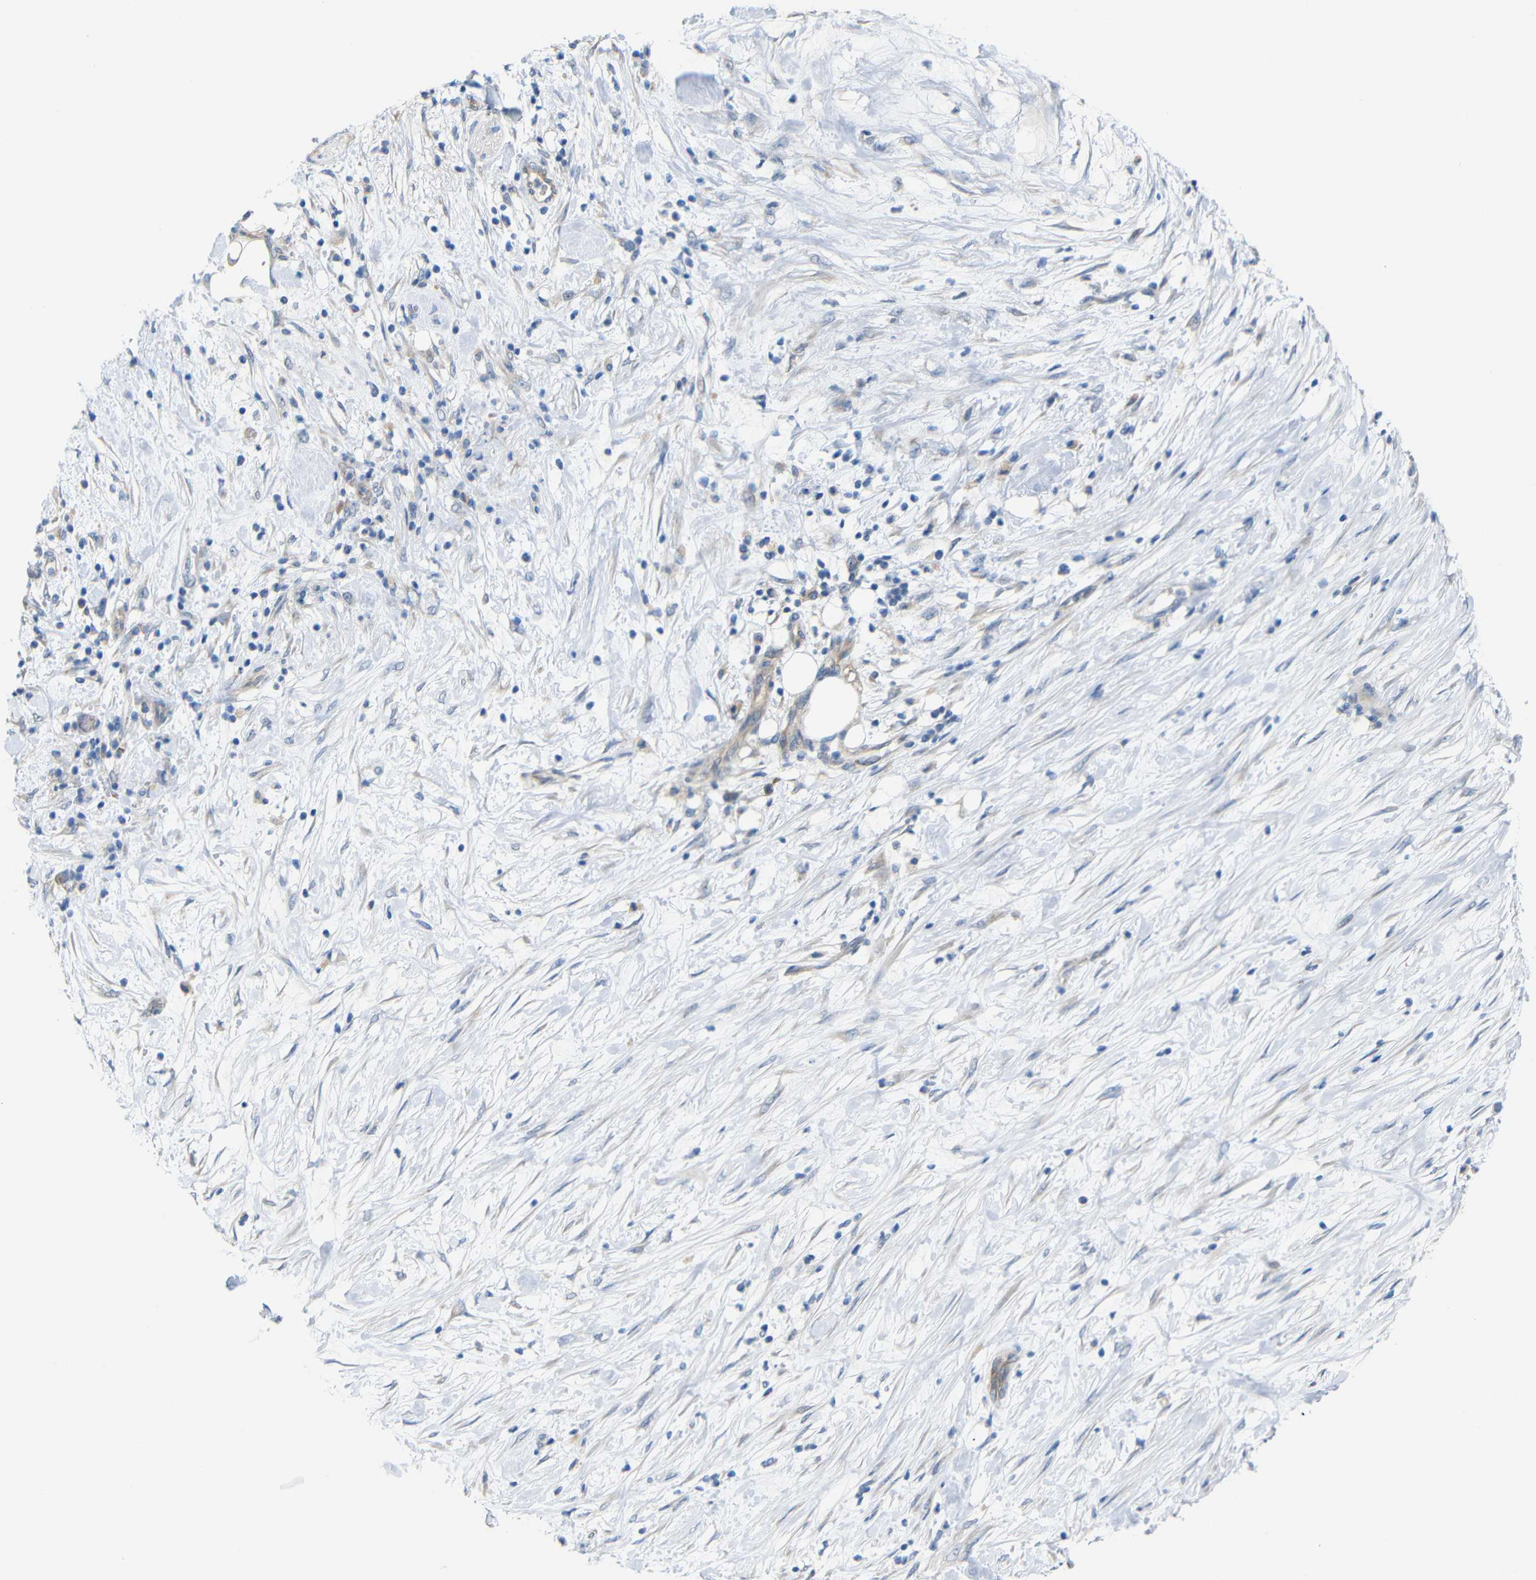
{"staining": {"intensity": "weak", "quantity": ">75%", "location": "cytoplasmic/membranous"}, "tissue": "pancreatic cancer", "cell_type": "Tumor cells", "image_type": "cancer", "snomed": [{"axis": "morphology", "description": "Adenocarcinoma, NOS"}, {"axis": "topography", "description": "Pancreas"}], "caption": "Immunohistochemistry staining of adenocarcinoma (pancreatic), which shows low levels of weak cytoplasmic/membranous staining in about >75% of tumor cells indicating weak cytoplasmic/membranous protein expression. The staining was performed using DAB (3,3'-diaminobenzidine) (brown) for protein detection and nuclei were counterstained in hematoxylin (blue).", "gene": "TBC1D32", "patient": {"sex": "female", "age": 78}}